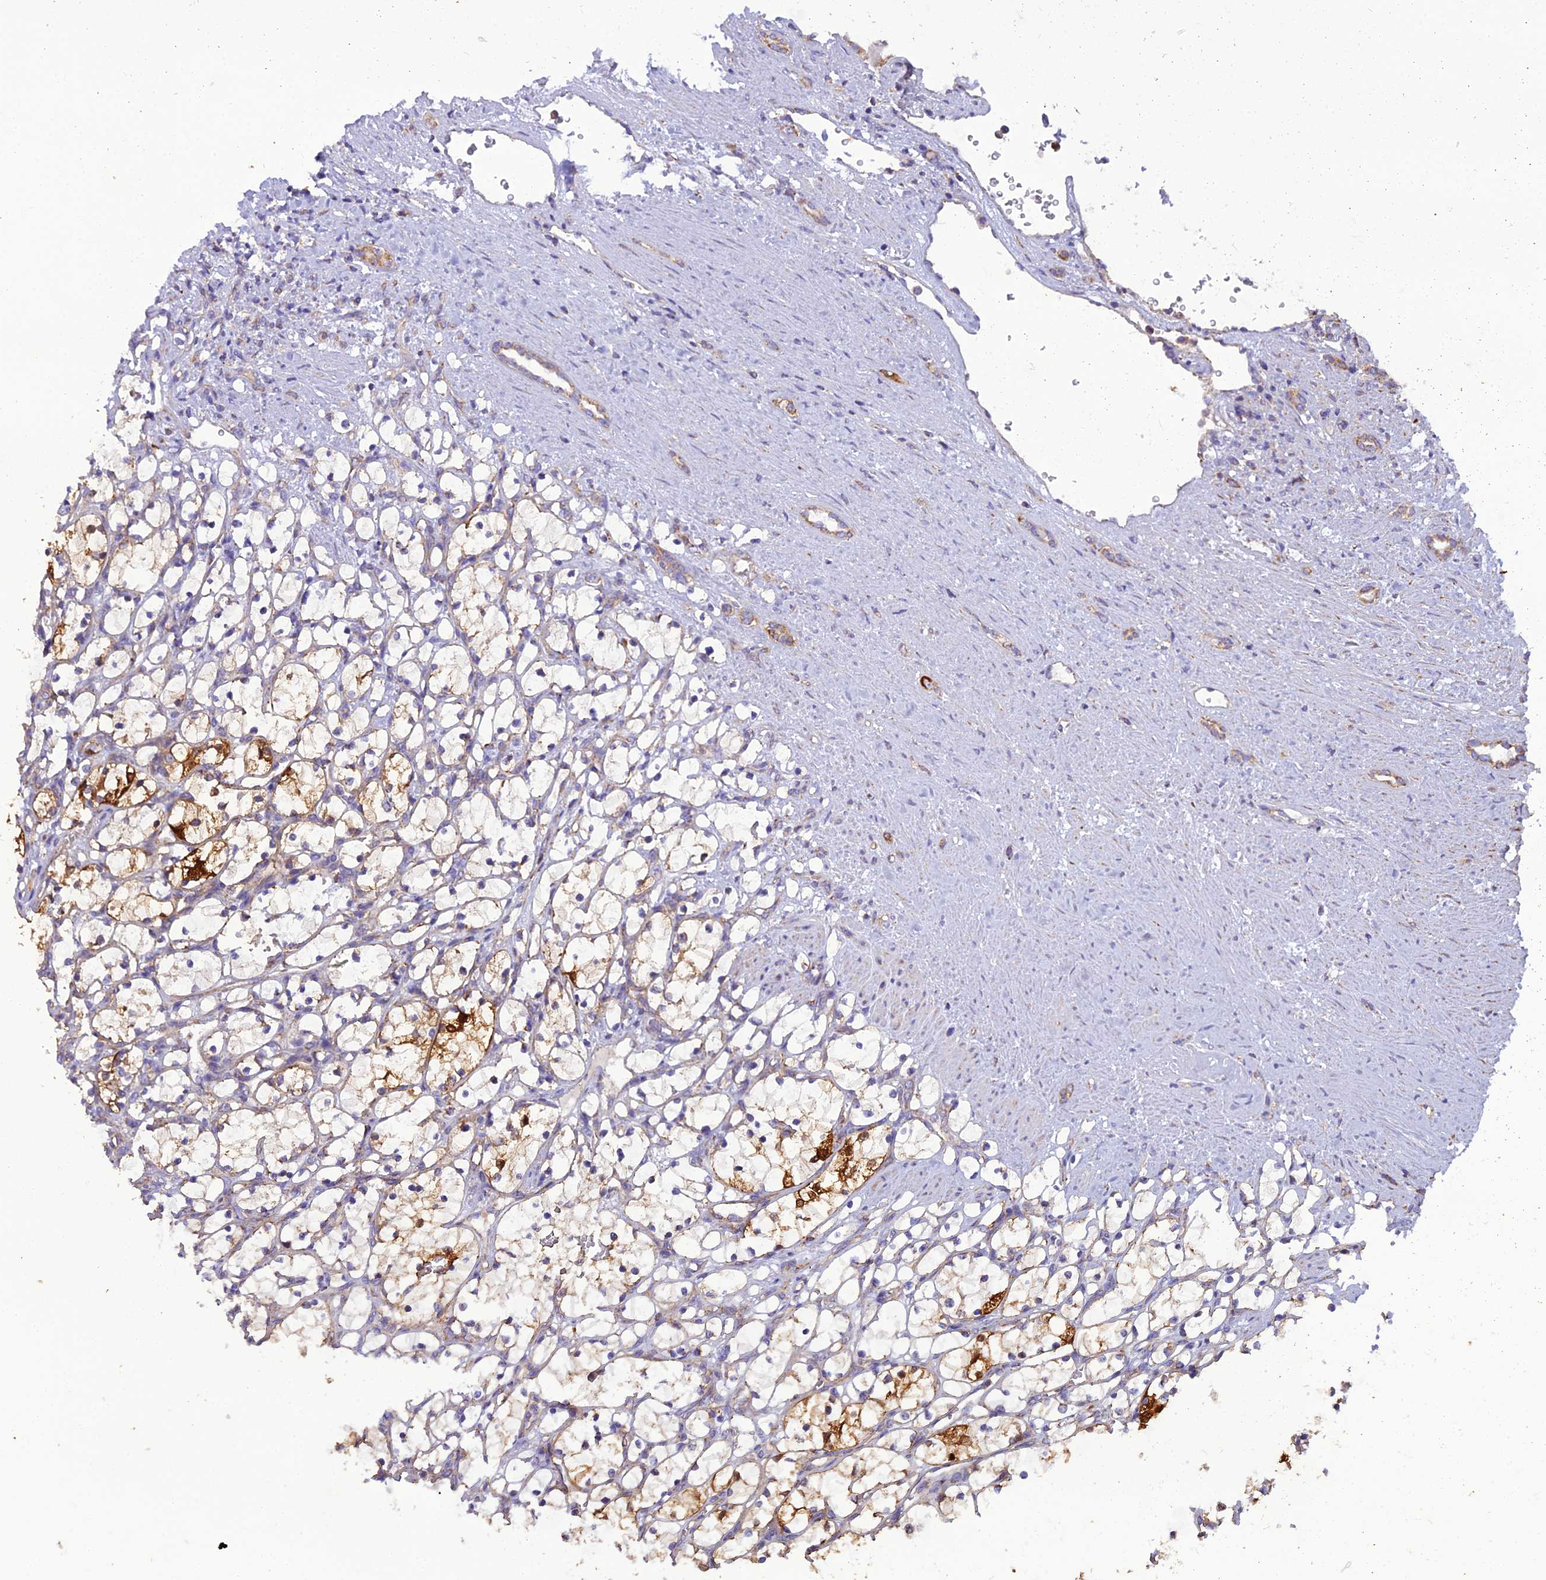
{"staining": {"intensity": "strong", "quantity": "<25%", "location": "cytoplasmic/membranous"}, "tissue": "renal cancer", "cell_type": "Tumor cells", "image_type": "cancer", "snomed": [{"axis": "morphology", "description": "Adenocarcinoma, NOS"}, {"axis": "topography", "description": "Kidney"}], "caption": "Renal cancer (adenocarcinoma) stained with DAB immunohistochemistry reveals medium levels of strong cytoplasmic/membranous positivity in approximately <25% of tumor cells. Nuclei are stained in blue.", "gene": "GPD1", "patient": {"sex": "female", "age": 69}}